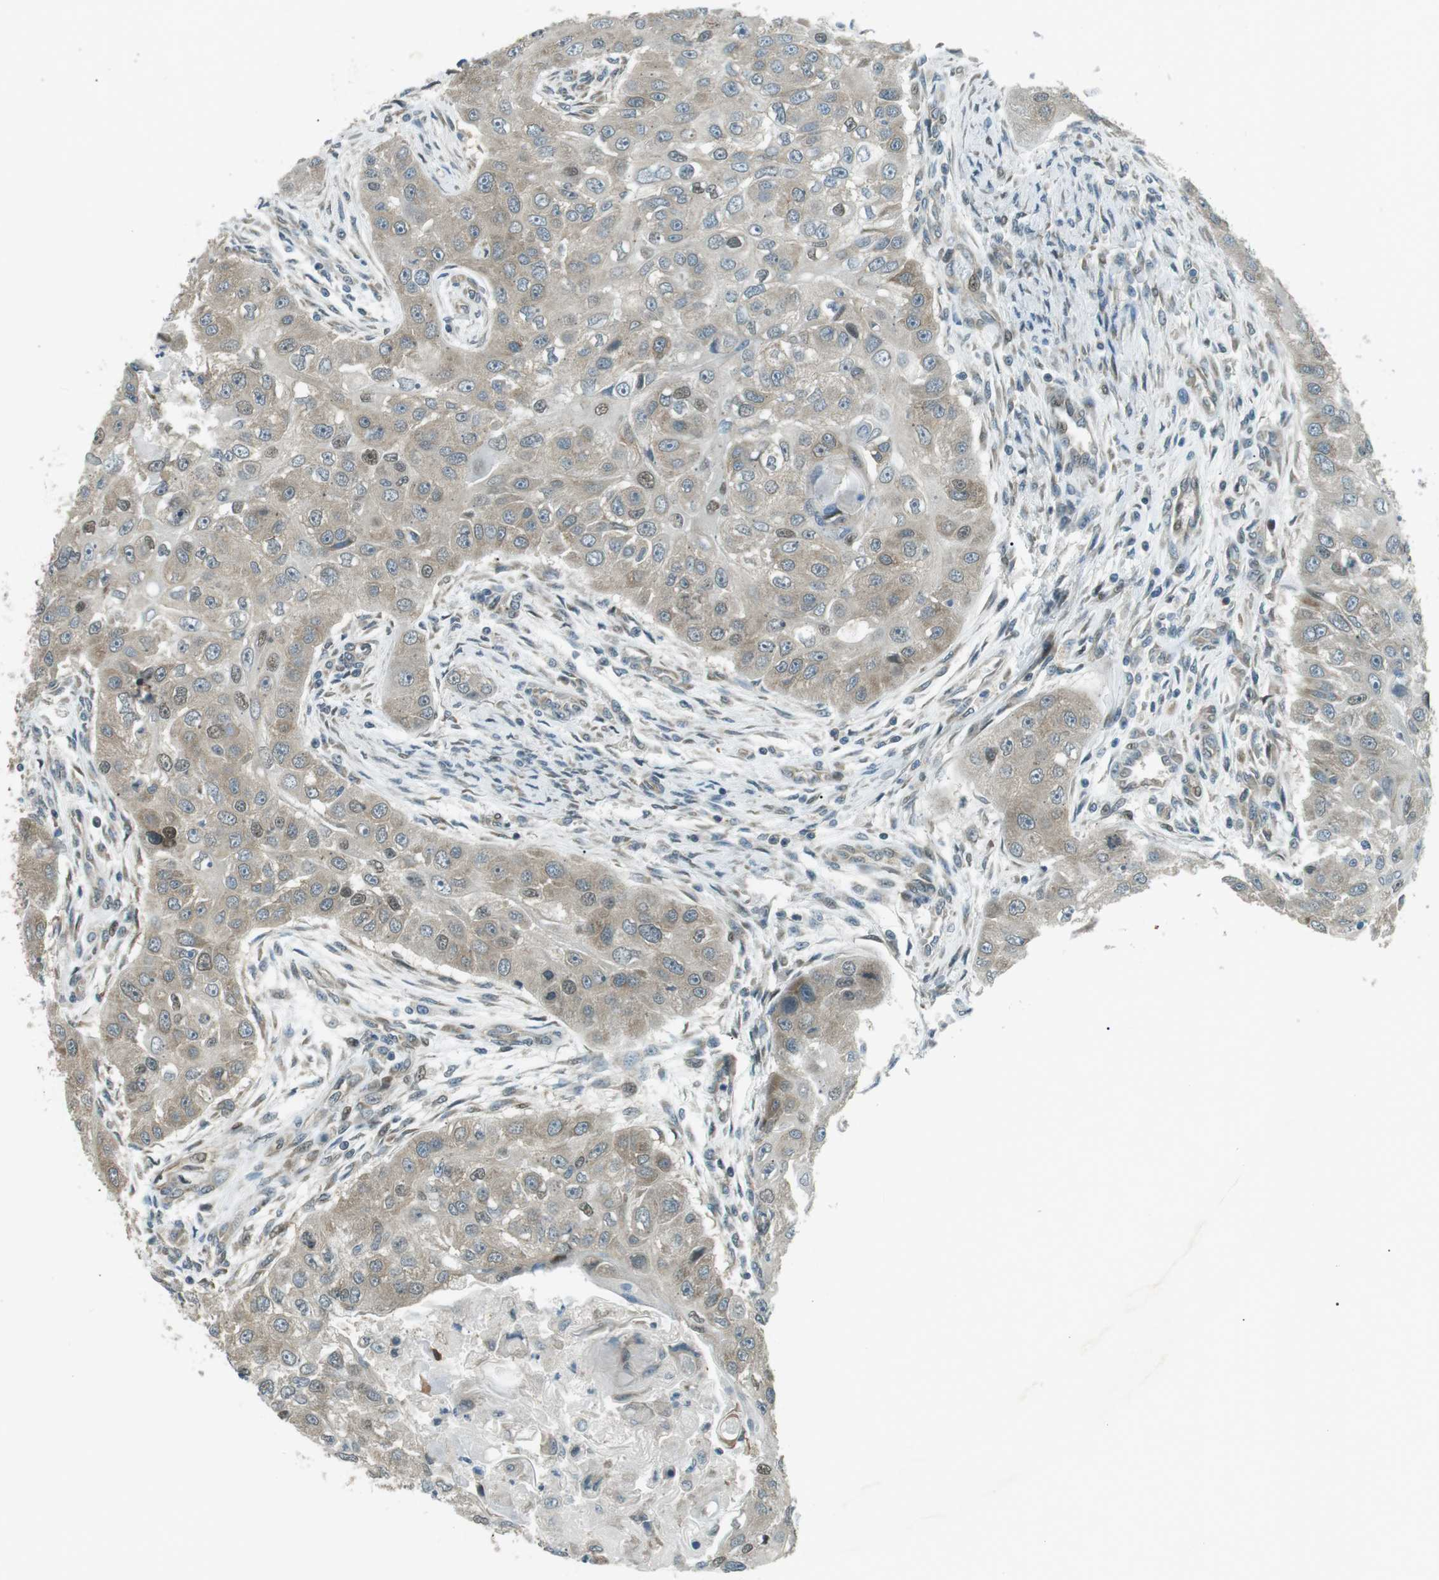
{"staining": {"intensity": "weak", "quantity": ">75%", "location": "cytoplasmic/membranous,nuclear"}, "tissue": "head and neck cancer", "cell_type": "Tumor cells", "image_type": "cancer", "snomed": [{"axis": "morphology", "description": "Normal tissue, NOS"}, {"axis": "morphology", "description": "Squamous cell carcinoma, NOS"}, {"axis": "topography", "description": "Skeletal muscle"}, {"axis": "topography", "description": "Head-Neck"}], "caption": "Head and neck squamous cell carcinoma stained for a protein reveals weak cytoplasmic/membranous and nuclear positivity in tumor cells.", "gene": "TMEM74", "patient": {"sex": "male", "age": 51}}